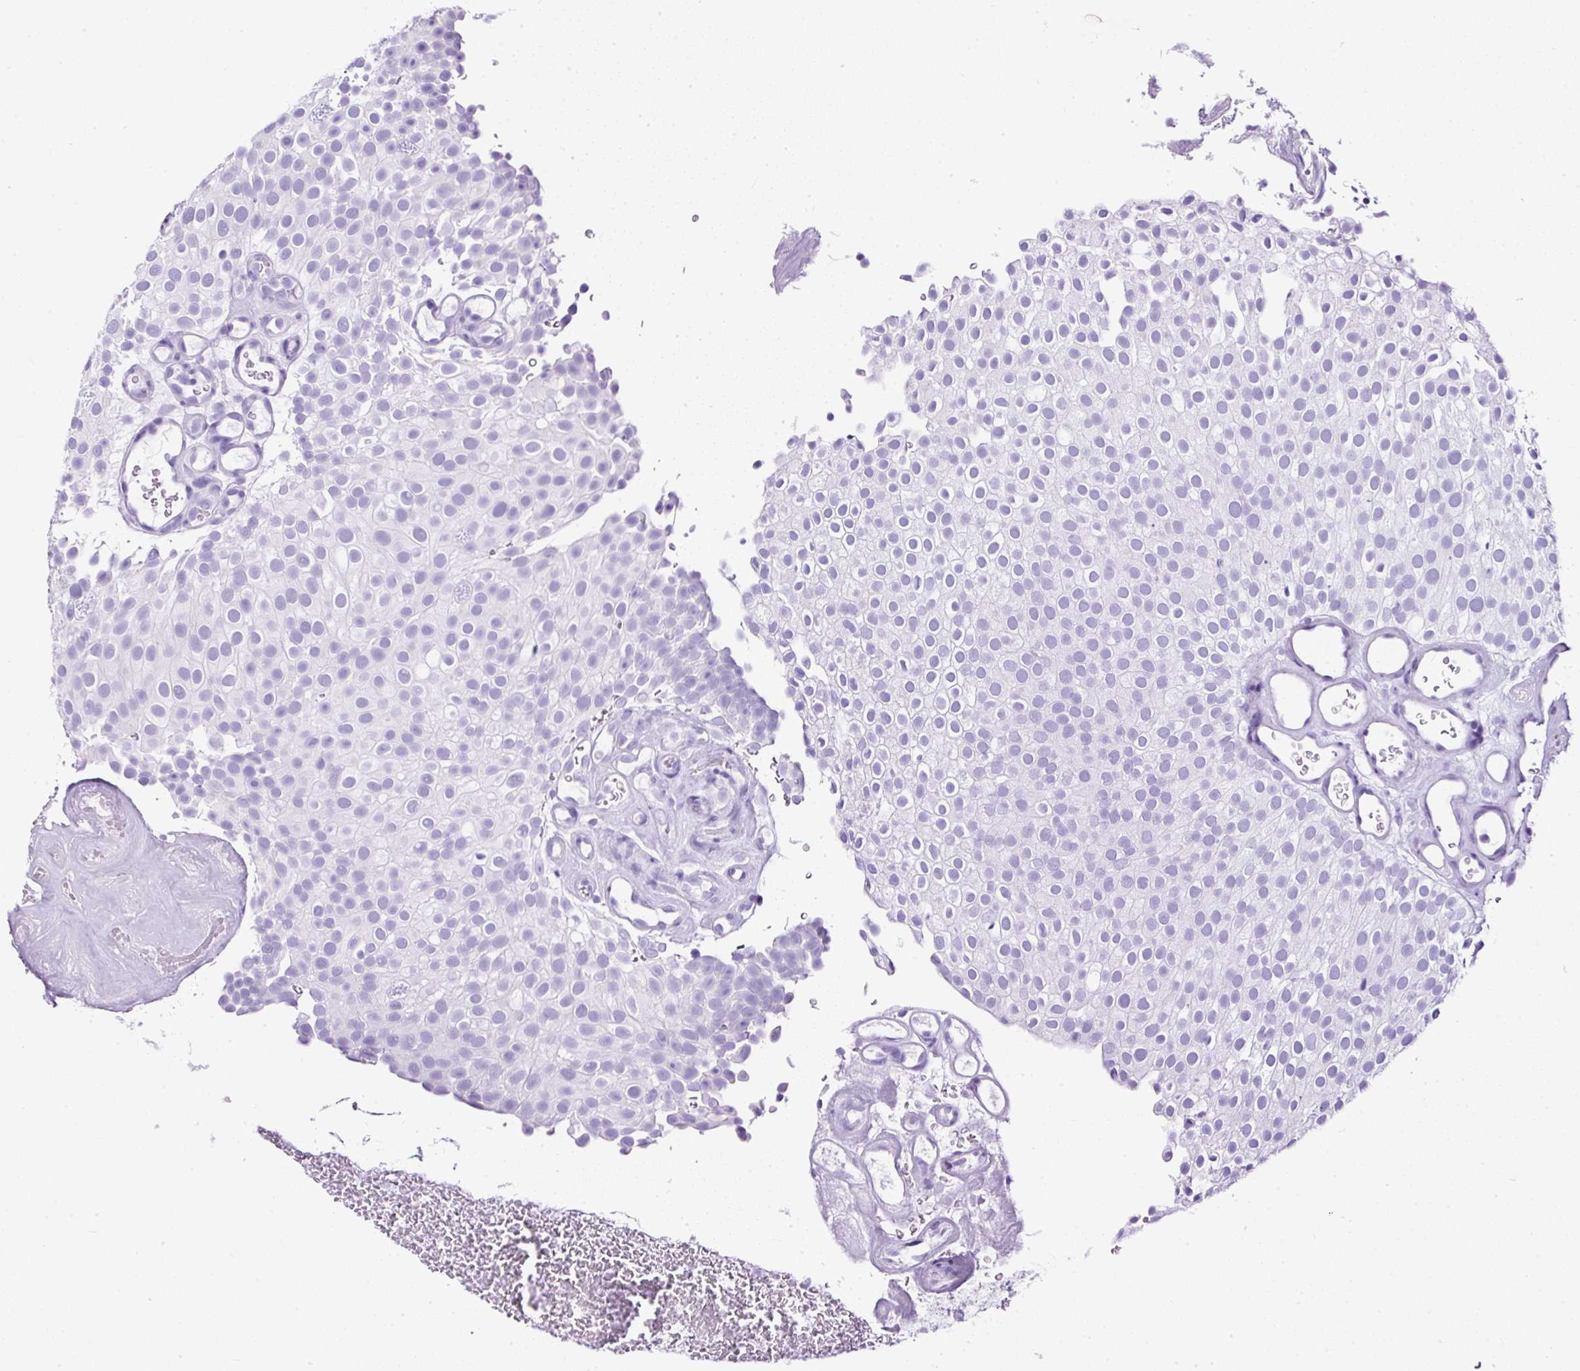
{"staining": {"intensity": "negative", "quantity": "none", "location": "none"}, "tissue": "urothelial cancer", "cell_type": "Tumor cells", "image_type": "cancer", "snomed": [{"axis": "morphology", "description": "Urothelial carcinoma, Low grade"}, {"axis": "topography", "description": "Urinary bladder"}], "caption": "The histopathology image demonstrates no significant expression in tumor cells of urothelial carcinoma (low-grade).", "gene": "NTS", "patient": {"sex": "male", "age": 78}}